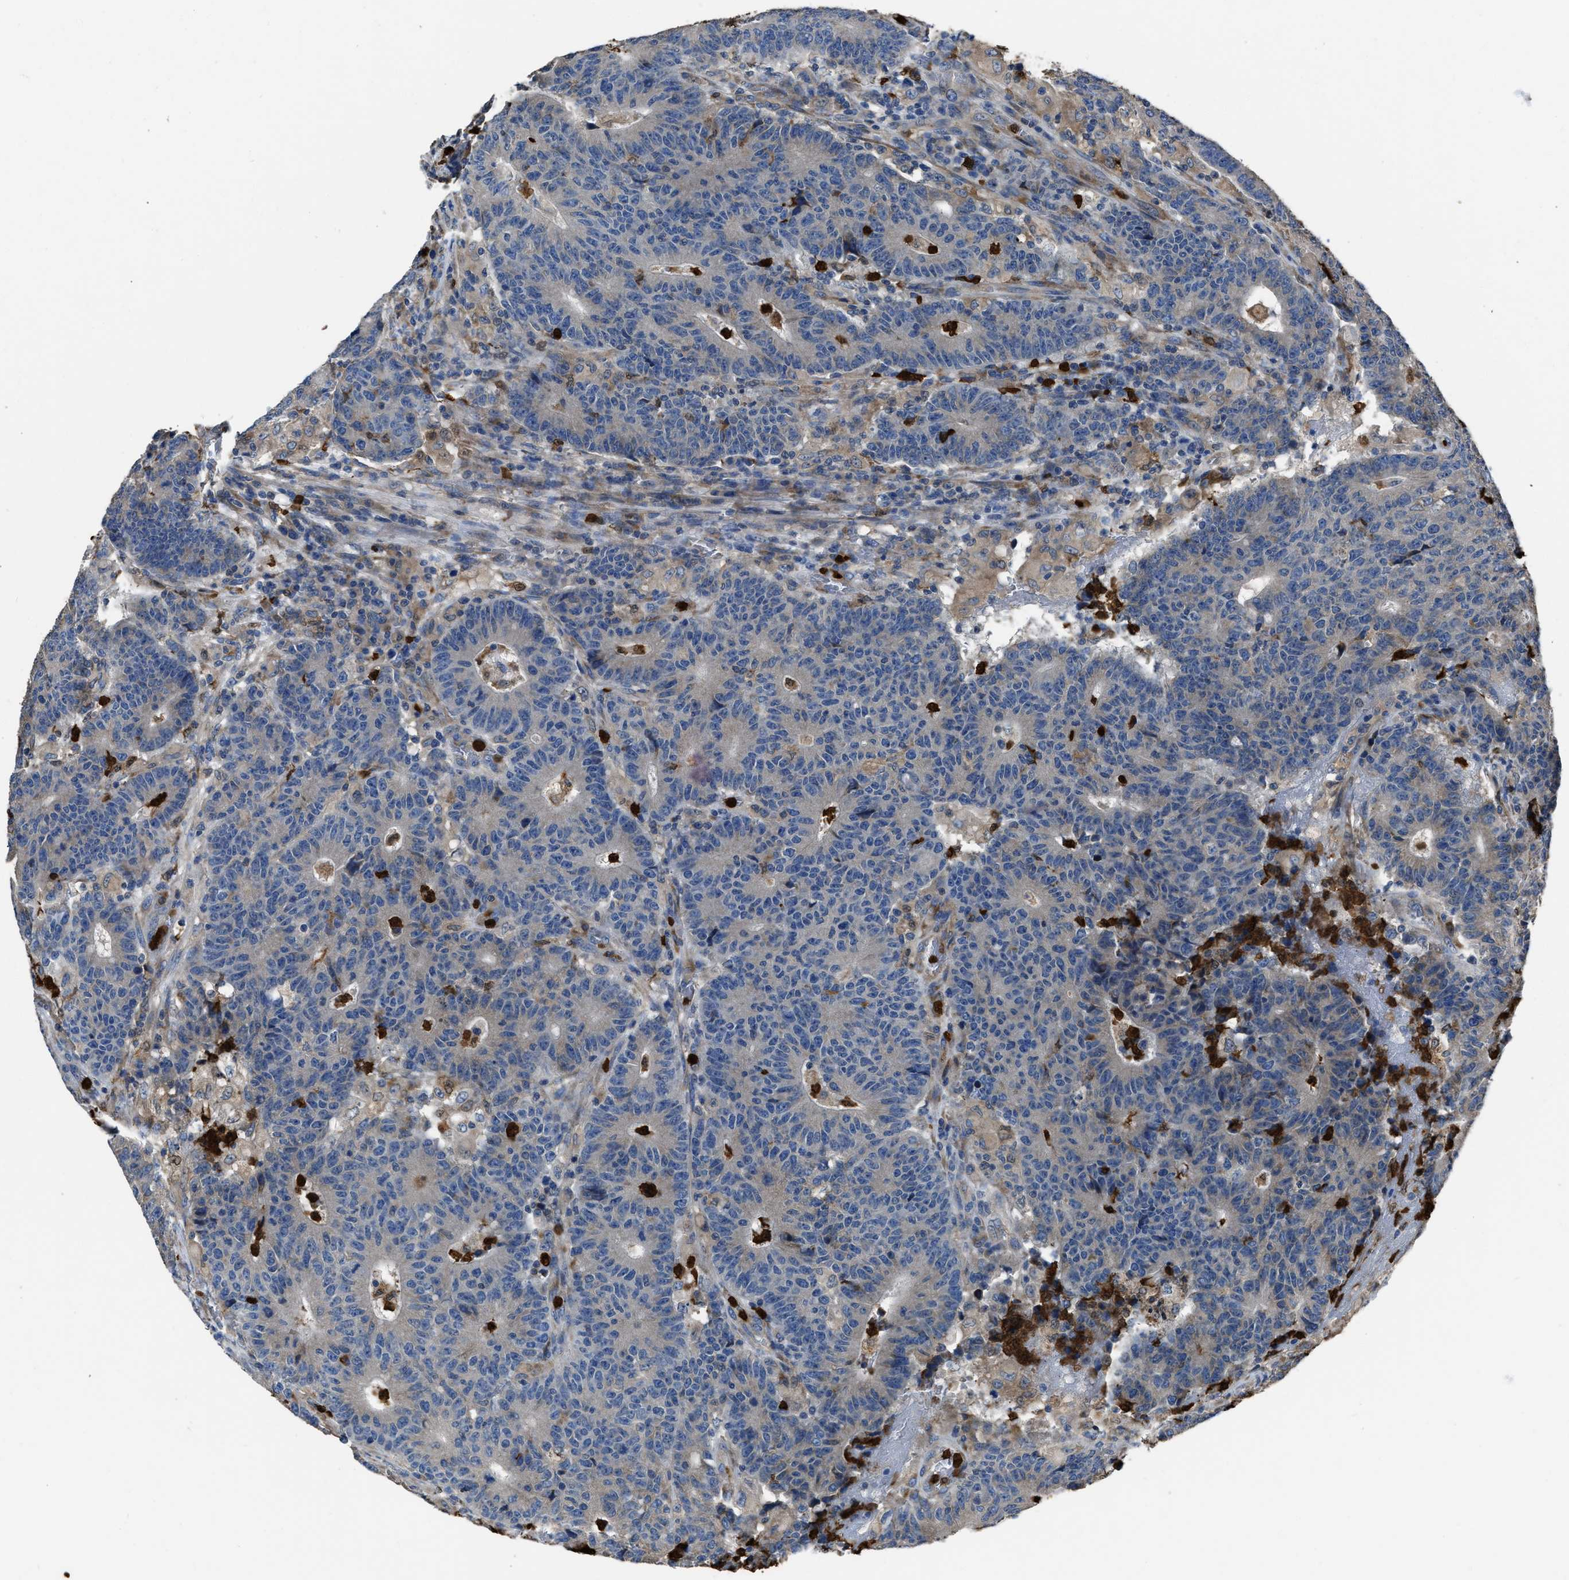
{"staining": {"intensity": "negative", "quantity": "none", "location": "none"}, "tissue": "colorectal cancer", "cell_type": "Tumor cells", "image_type": "cancer", "snomed": [{"axis": "morphology", "description": "Normal tissue, NOS"}, {"axis": "morphology", "description": "Adenocarcinoma, NOS"}, {"axis": "topography", "description": "Colon"}], "caption": "Immunohistochemistry (IHC) photomicrograph of neoplastic tissue: colorectal cancer stained with DAB (3,3'-diaminobenzidine) demonstrates no significant protein staining in tumor cells.", "gene": "ANGPT1", "patient": {"sex": "female", "age": 75}}